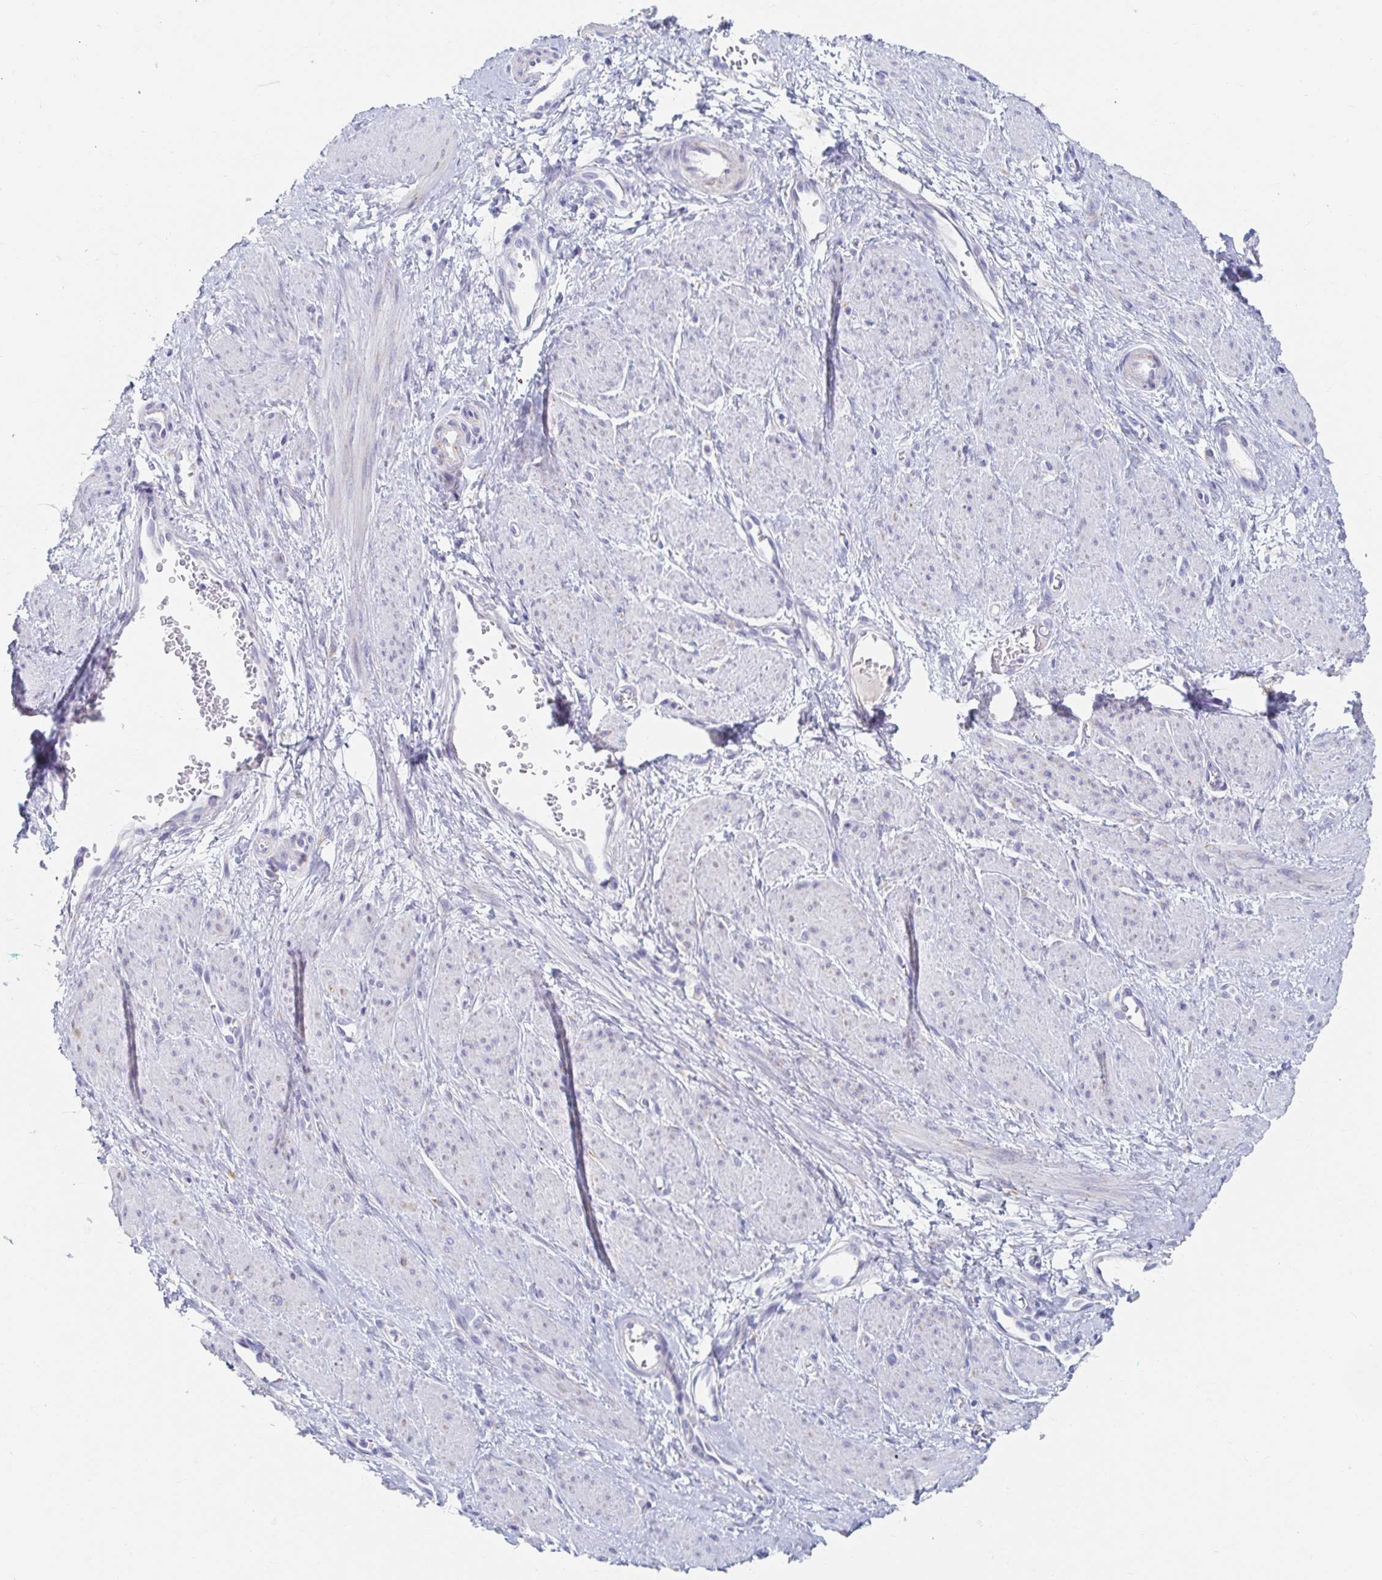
{"staining": {"intensity": "negative", "quantity": "none", "location": "none"}, "tissue": "smooth muscle", "cell_type": "Smooth muscle cells", "image_type": "normal", "snomed": [{"axis": "morphology", "description": "Normal tissue, NOS"}, {"axis": "topography", "description": "Smooth muscle"}, {"axis": "topography", "description": "Uterus"}], "caption": "DAB (3,3'-diaminobenzidine) immunohistochemical staining of benign human smooth muscle exhibits no significant positivity in smooth muscle cells.", "gene": "MYLK2", "patient": {"sex": "female", "age": 39}}